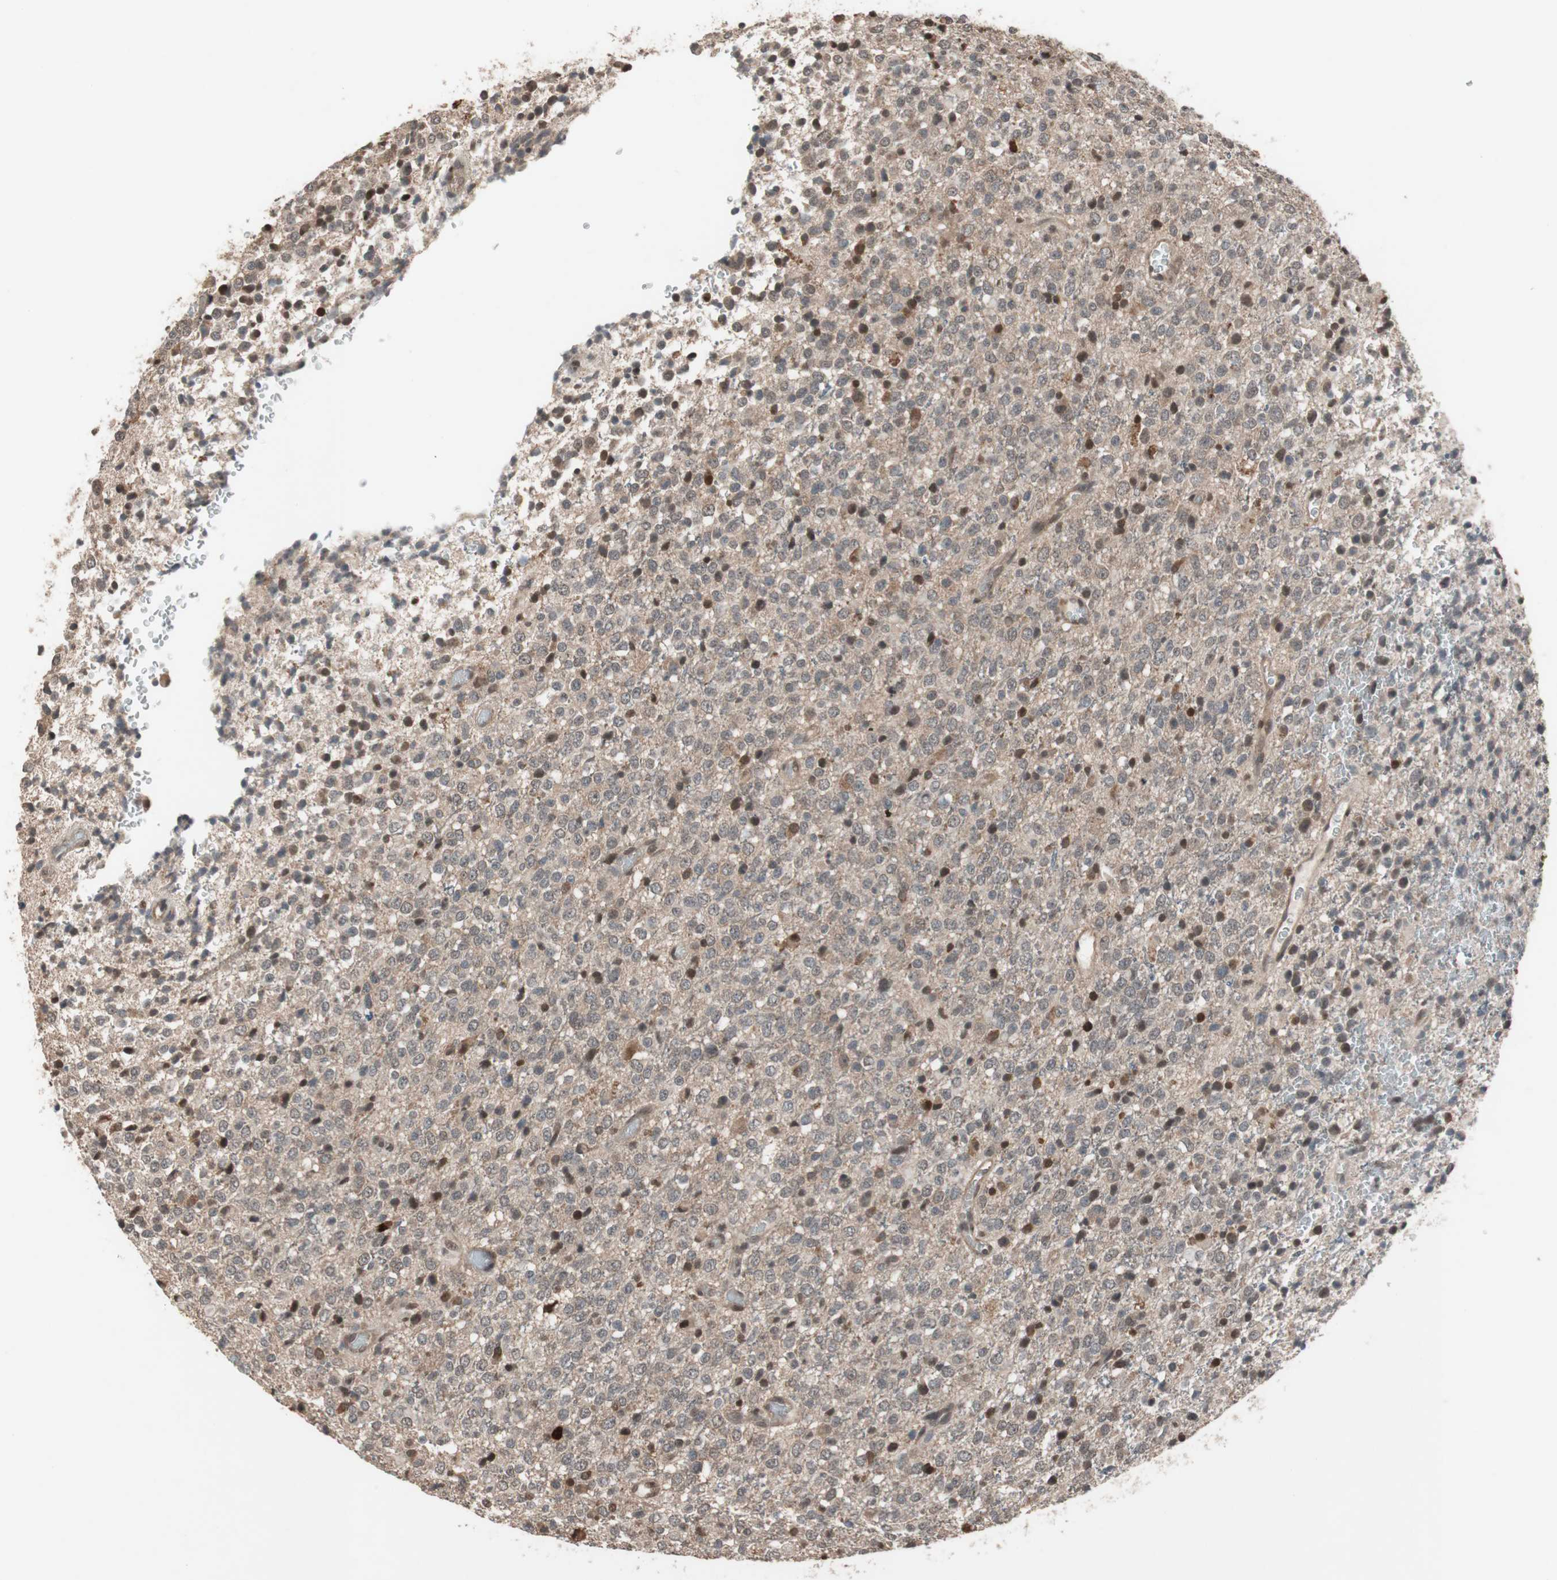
{"staining": {"intensity": "weak", "quantity": "<25%", "location": "cytoplasmic/membranous,nuclear"}, "tissue": "glioma", "cell_type": "Tumor cells", "image_type": "cancer", "snomed": [{"axis": "morphology", "description": "Glioma, malignant, High grade"}, {"axis": "topography", "description": "pancreas cauda"}], "caption": "Immunohistochemistry (IHC) of glioma reveals no staining in tumor cells. (DAB (3,3'-diaminobenzidine) immunohistochemistry with hematoxylin counter stain).", "gene": "DRAP1", "patient": {"sex": "male", "age": 60}}